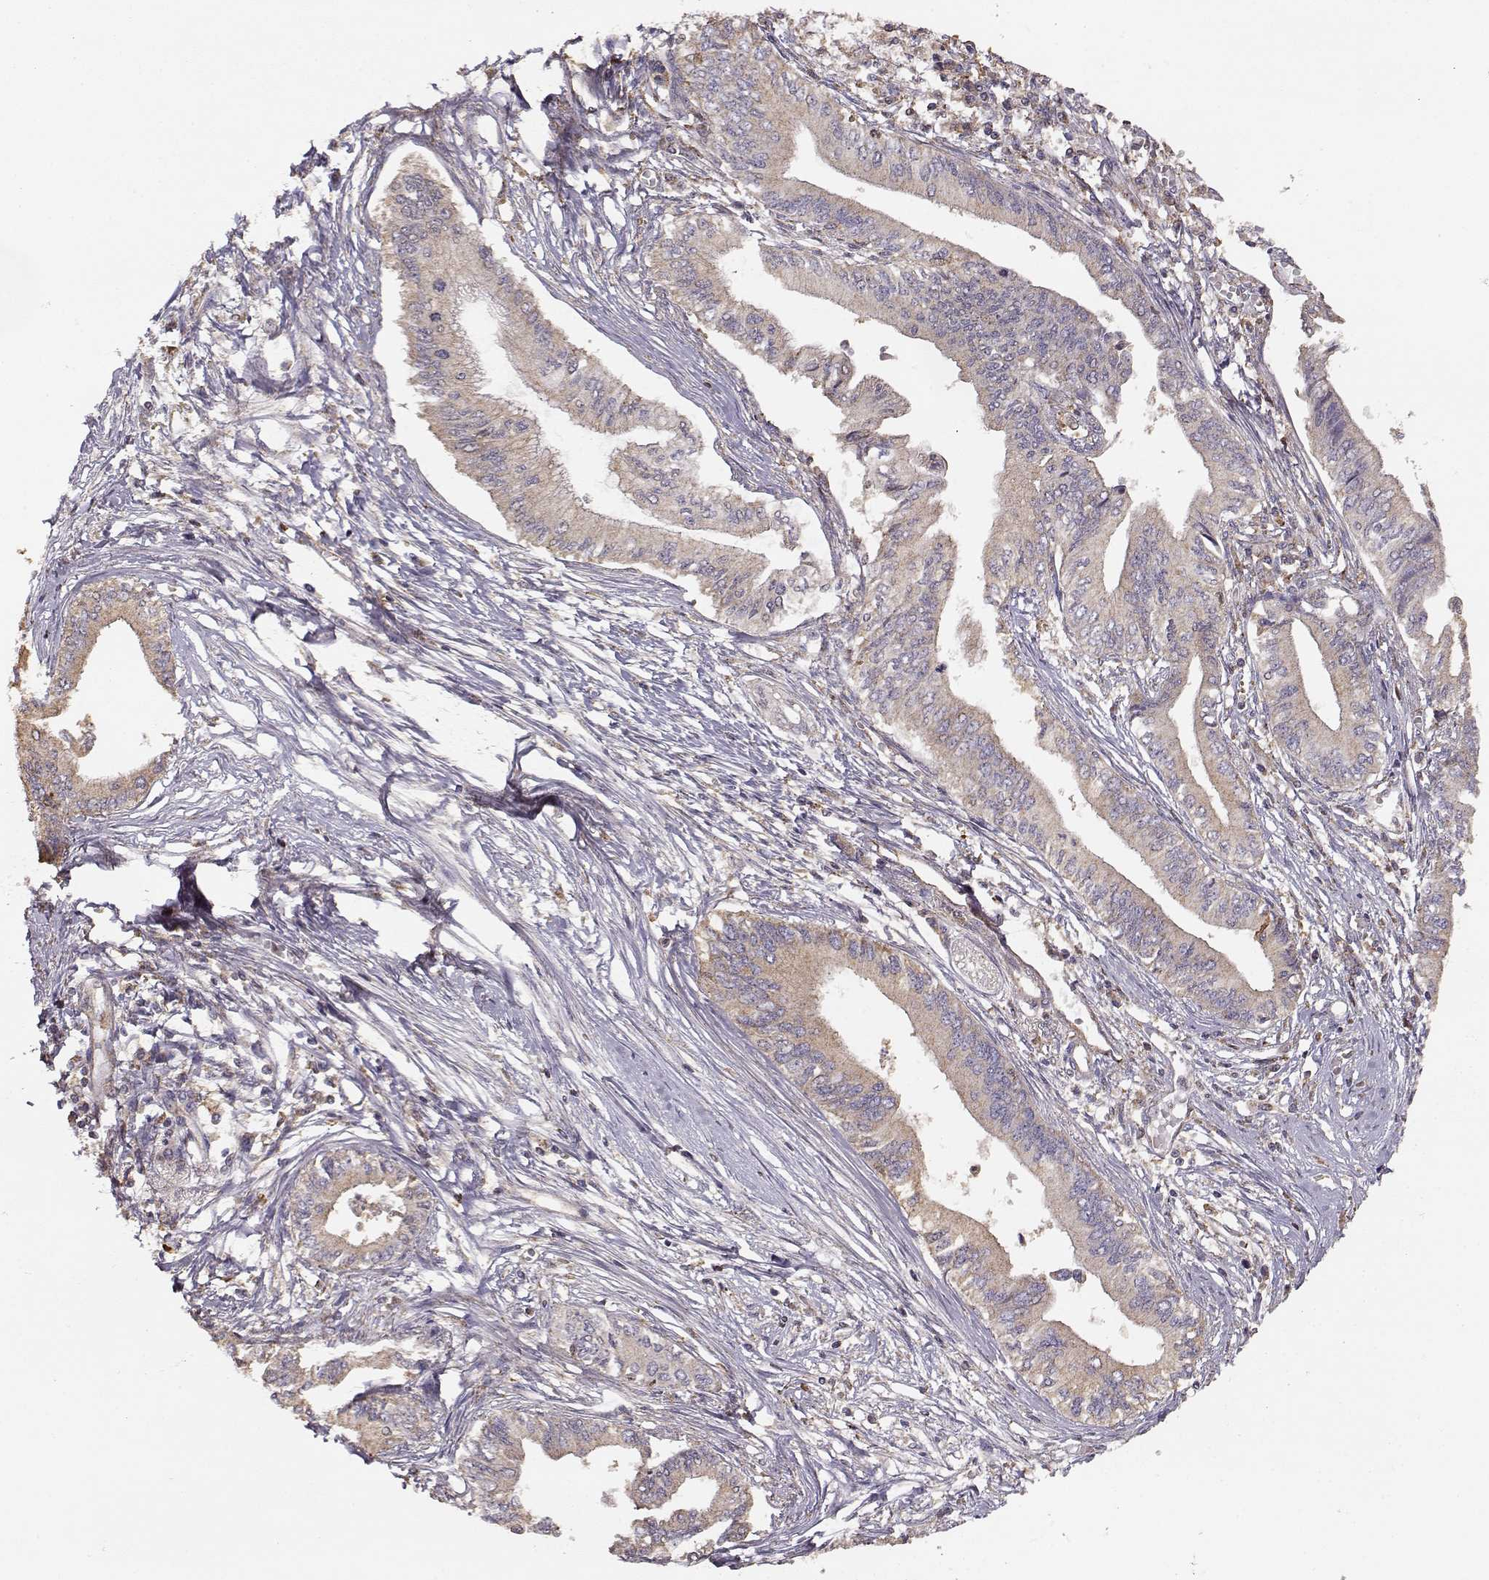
{"staining": {"intensity": "weak", "quantity": ">75%", "location": "cytoplasmic/membranous"}, "tissue": "pancreatic cancer", "cell_type": "Tumor cells", "image_type": "cancer", "snomed": [{"axis": "morphology", "description": "Adenocarcinoma, NOS"}, {"axis": "topography", "description": "Pancreas"}], "caption": "Immunohistochemistry histopathology image of human adenocarcinoma (pancreatic) stained for a protein (brown), which displays low levels of weak cytoplasmic/membranous positivity in about >75% of tumor cells.", "gene": "TARS3", "patient": {"sex": "female", "age": 61}}